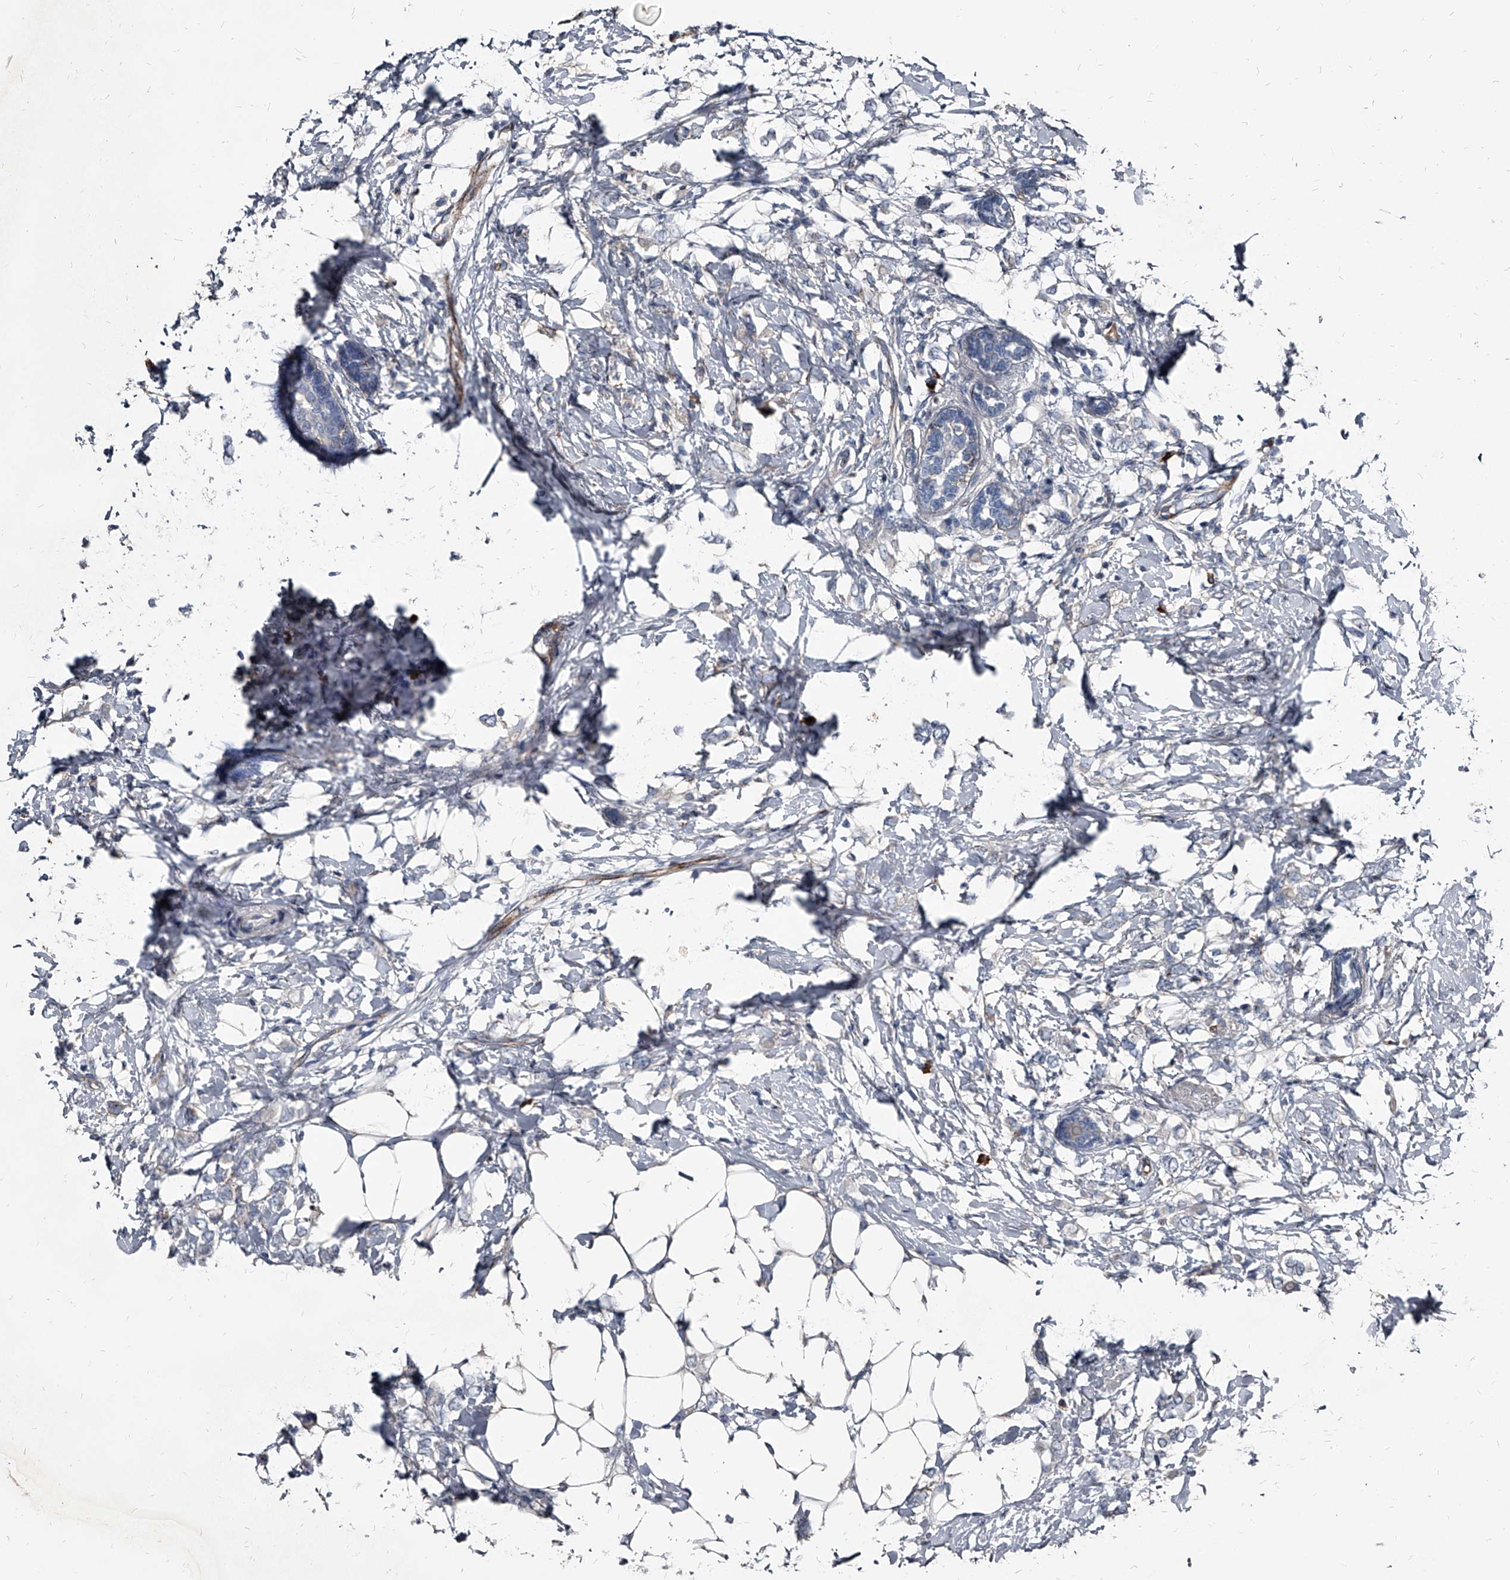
{"staining": {"intensity": "negative", "quantity": "none", "location": "none"}, "tissue": "breast cancer", "cell_type": "Tumor cells", "image_type": "cancer", "snomed": [{"axis": "morphology", "description": "Normal tissue, NOS"}, {"axis": "morphology", "description": "Lobular carcinoma"}, {"axis": "topography", "description": "Breast"}], "caption": "There is no significant expression in tumor cells of breast cancer (lobular carcinoma).", "gene": "PGLYRP3", "patient": {"sex": "female", "age": 47}}